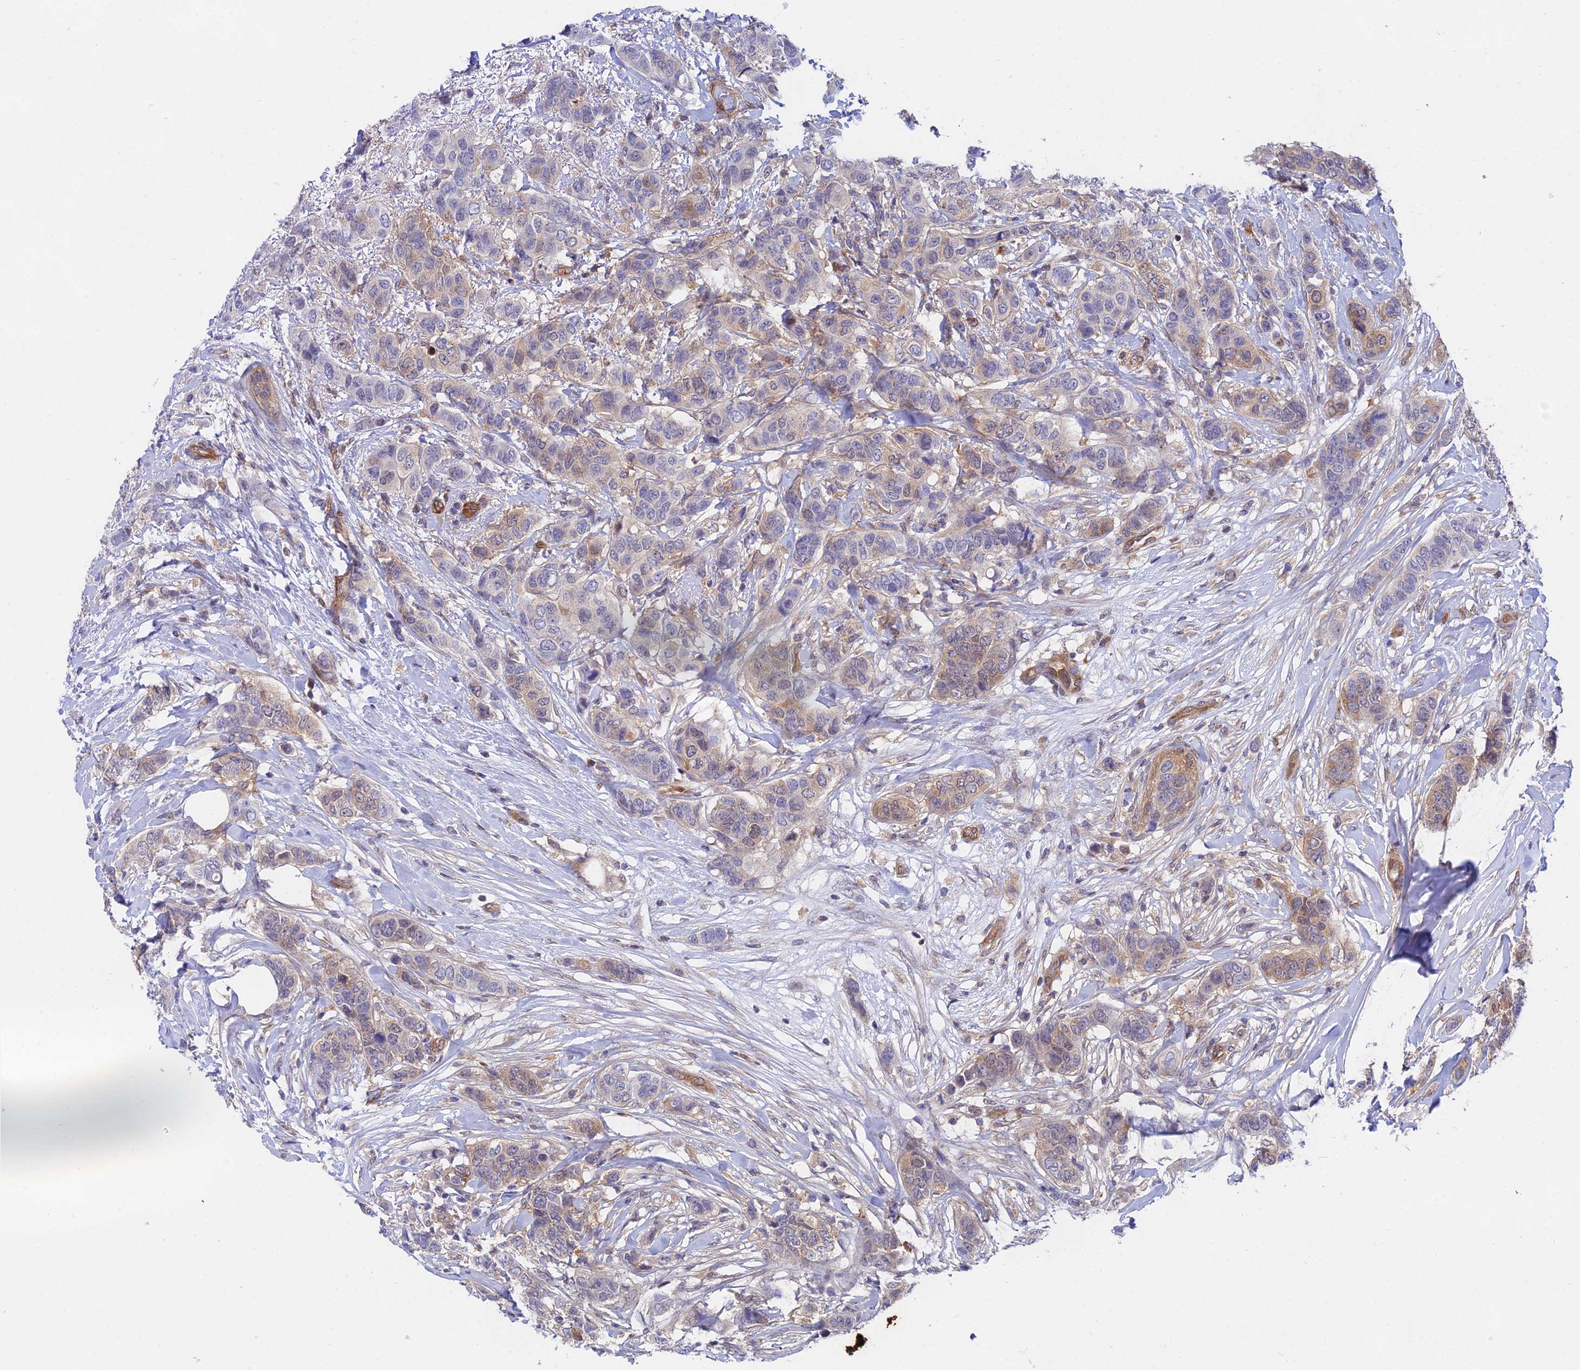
{"staining": {"intensity": "moderate", "quantity": "25%-75%", "location": "cytoplasmic/membranous"}, "tissue": "breast cancer", "cell_type": "Tumor cells", "image_type": "cancer", "snomed": [{"axis": "morphology", "description": "Lobular carcinoma"}, {"axis": "topography", "description": "Breast"}], "caption": "Tumor cells reveal medium levels of moderate cytoplasmic/membranous staining in about 25%-75% of cells in human breast lobular carcinoma.", "gene": "PPP2R2C", "patient": {"sex": "female", "age": 51}}